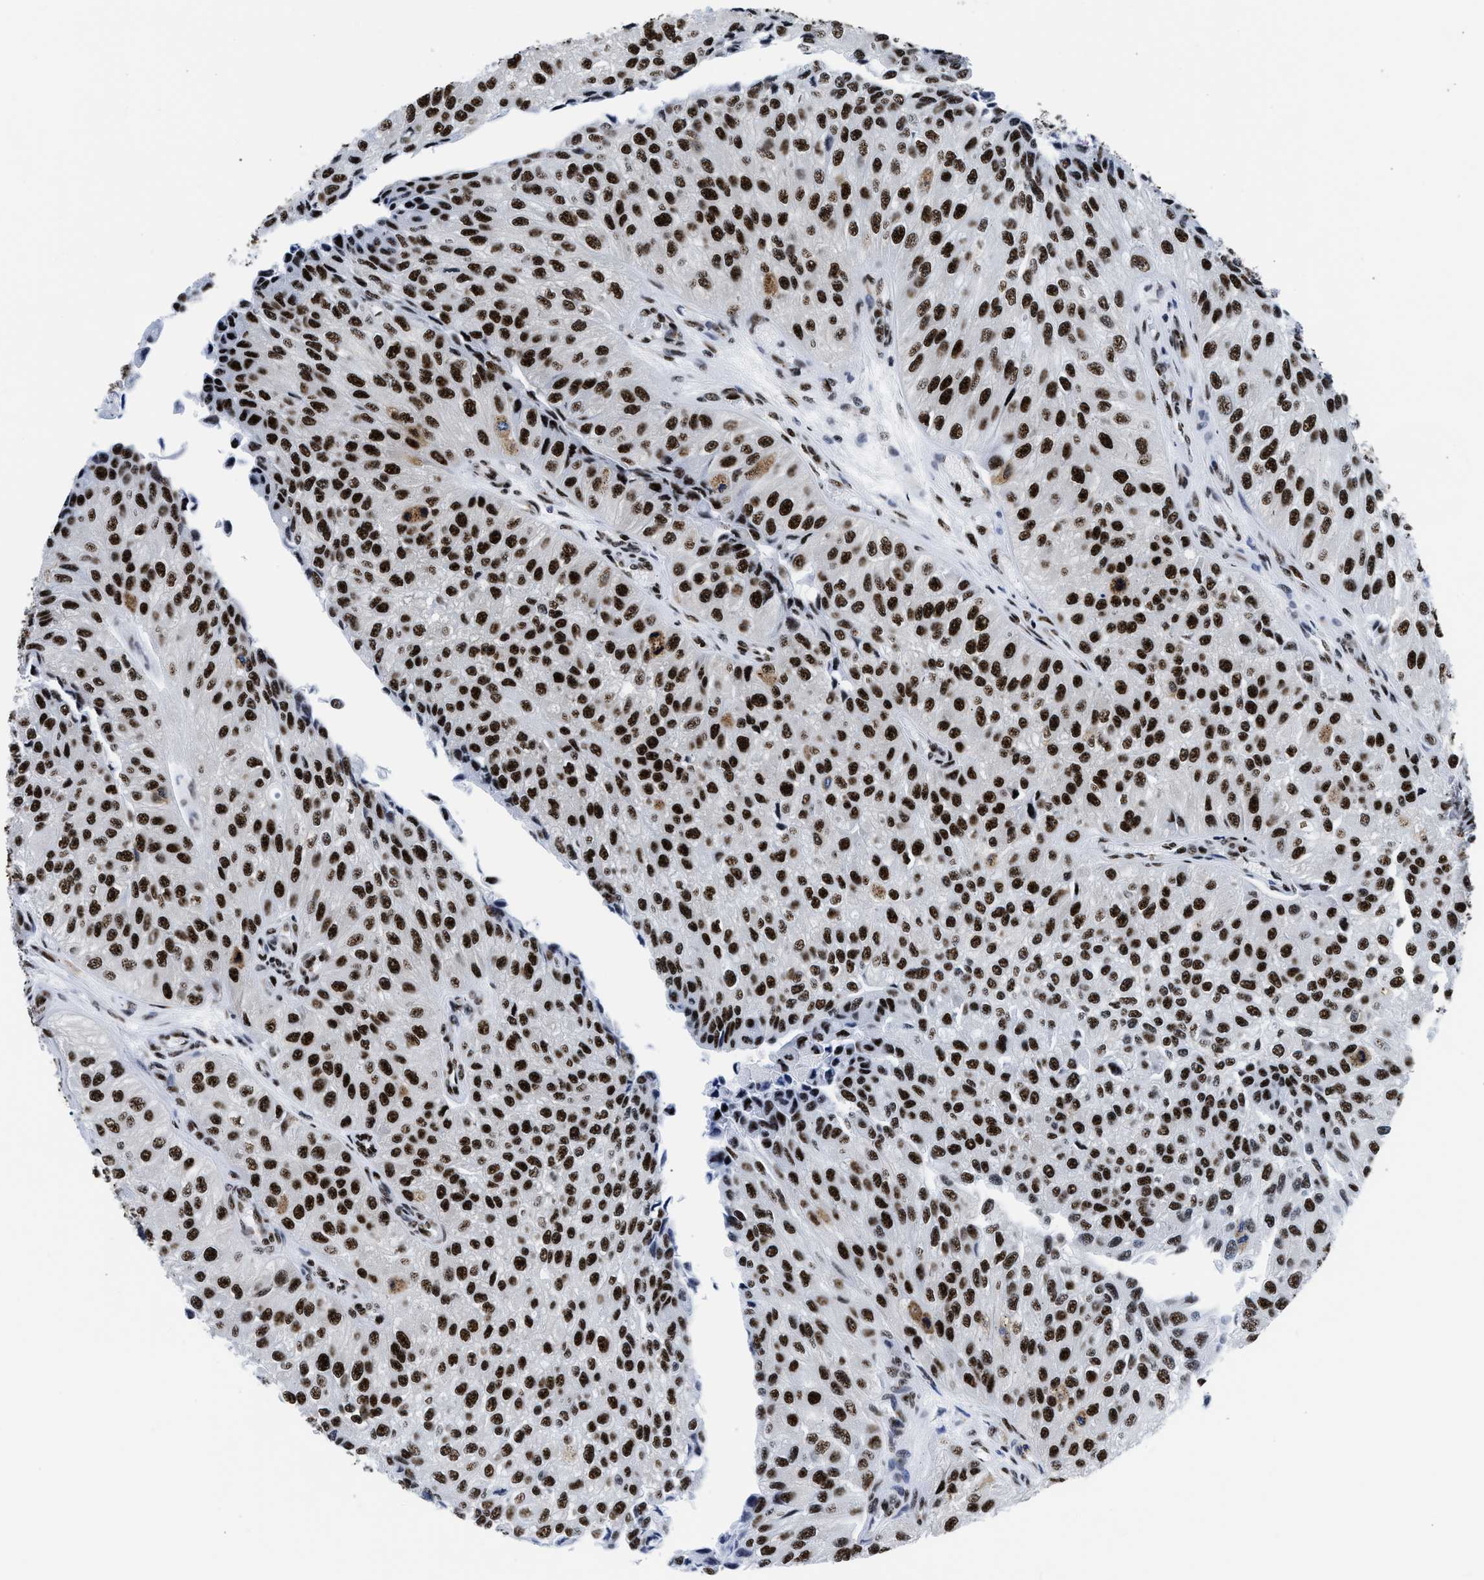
{"staining": {"intensity": "strong", "quantity": ">75%", "location": "nuclear"}, "tissue": "urothelial cancer", "cell_type": "Tumor cells", "image_type": "cancer", "snomed": [{"axis": "morphology", "description": "Urothelial carcinoma, High grade"}, {"axis": "topography", "description": "Kidney"}, {"axis": "topography", "description": "Urinary bladder"}], "caption": "Brown immunohistochemical staining in urothelial cancer exhibits strong nuclear staining in about >75% of tumor cells.", "gene": "RBM8A", "patient": {"sex": "male", "age": 77}}